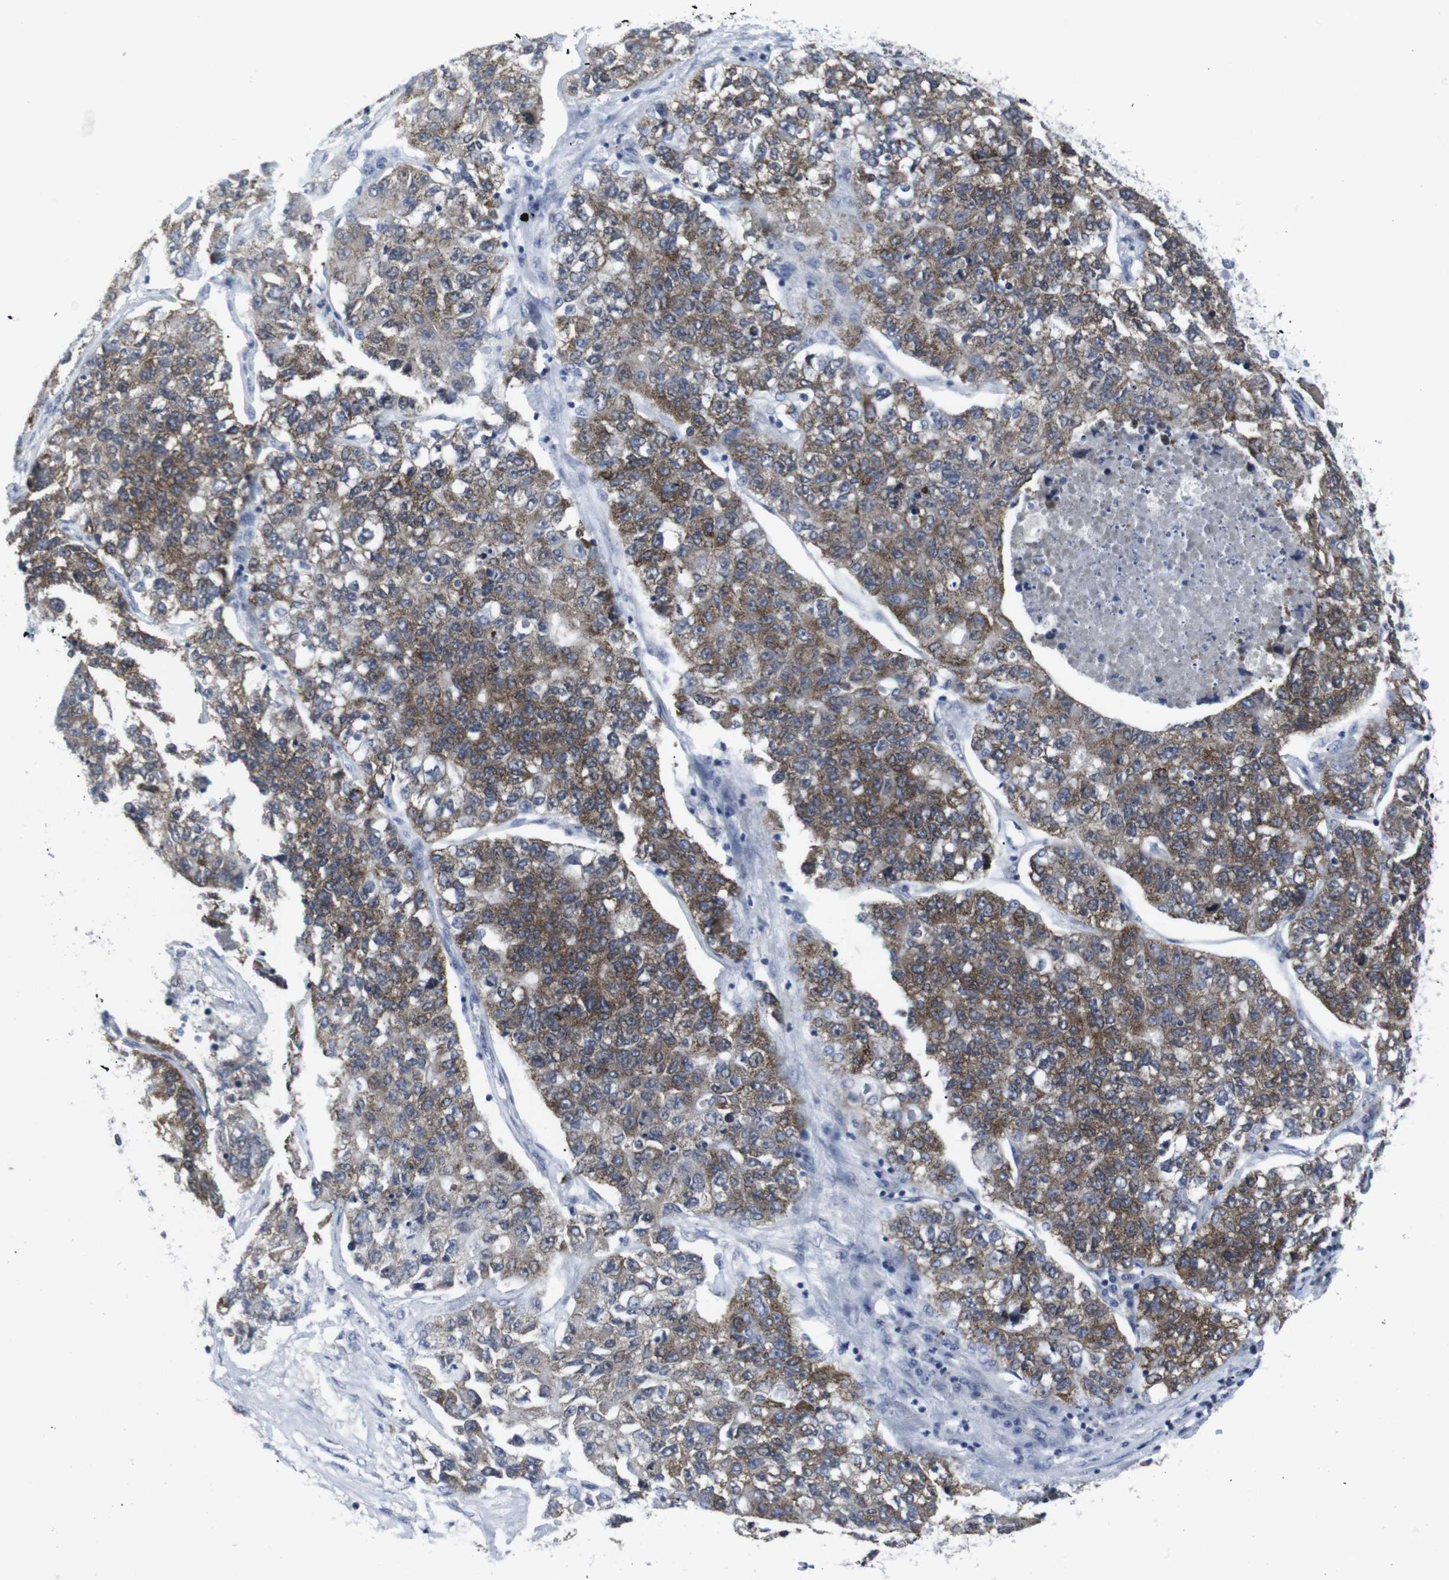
{"staining": {"intensity": "moderate", "quantity": ">75%", "location": "cytoplasmic/membranous"}, "tissue": "lung cancer", "cell_type": "Tumor cells", "image_type": "cancer", "snomed": [{"axis": "morphology", "description": "Adenocarcinoma, NOS"}, {"axis": "topography", "description": "Lung"}], "caption": "Lung cancer stained with a brown dye exhibits moderate cytoplasmic/membranous positive expression in approximately >75% of tumor cells.", "gene": "GEMIN2", "patient": {"sex": "male", "age": 49}}